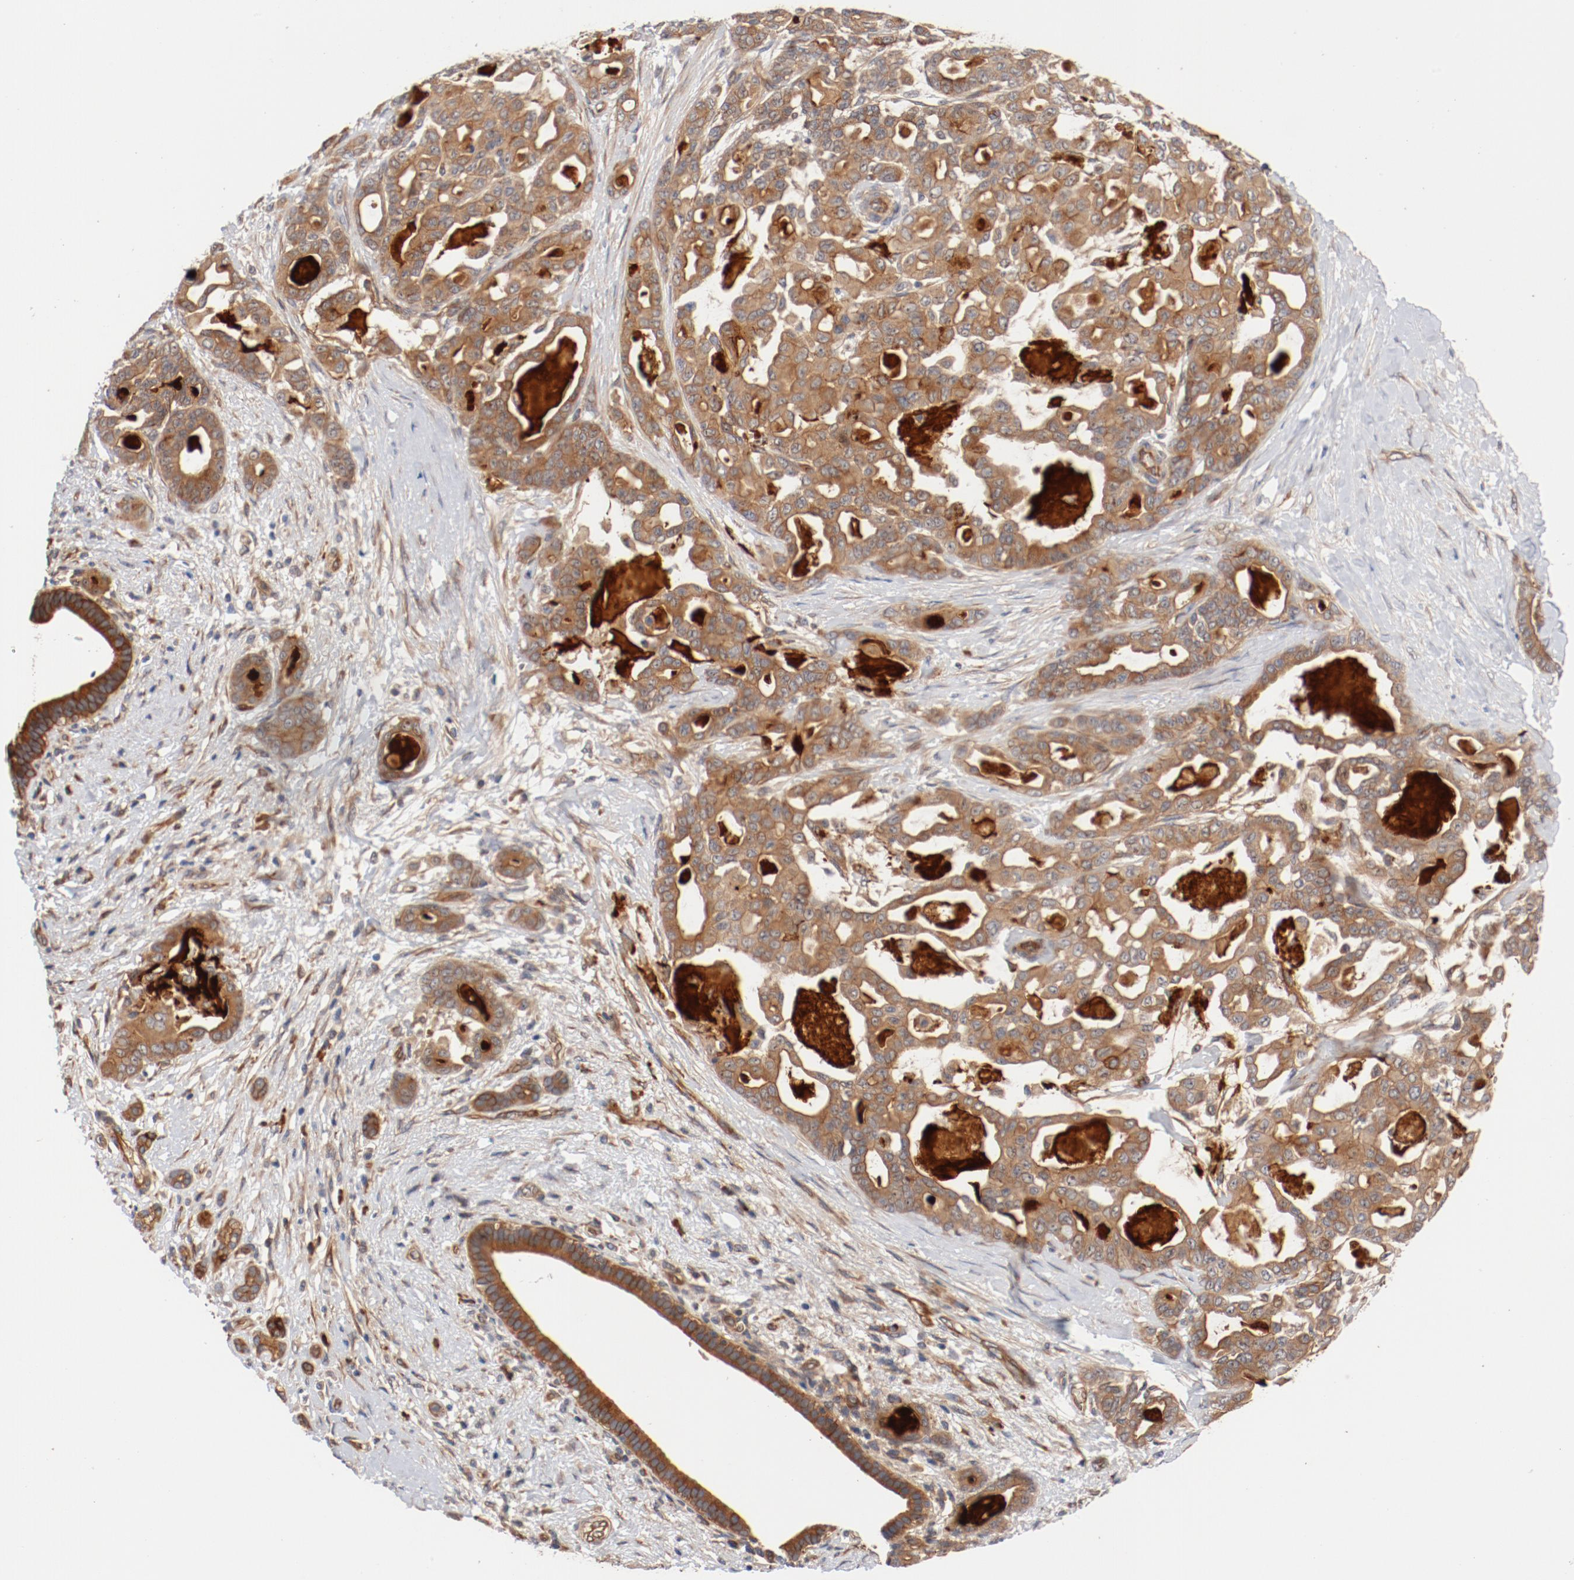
{"staining": {"intensity": "moderate", "quantity": ">75%", "location": "cytoplasmic/membranous"}, "tissue": "pancreatic cancer", "cell_type": "Tumor cells", "image_type": "cancer", "snomed": [{"axis": "morphology", "description": "Adenocarcinoma, NOS"}, {"axis": "topography", "description": "Pancreas"}], "caption": "Pancreatic adenocarcinoma tissue reveals moderate cytoplasmic/membranous staining in about >75% of tumor cells, visualized by immunohistochemistry.", "gene": "PITPNM2", "patient": {"sex": "male", "age": 63}}